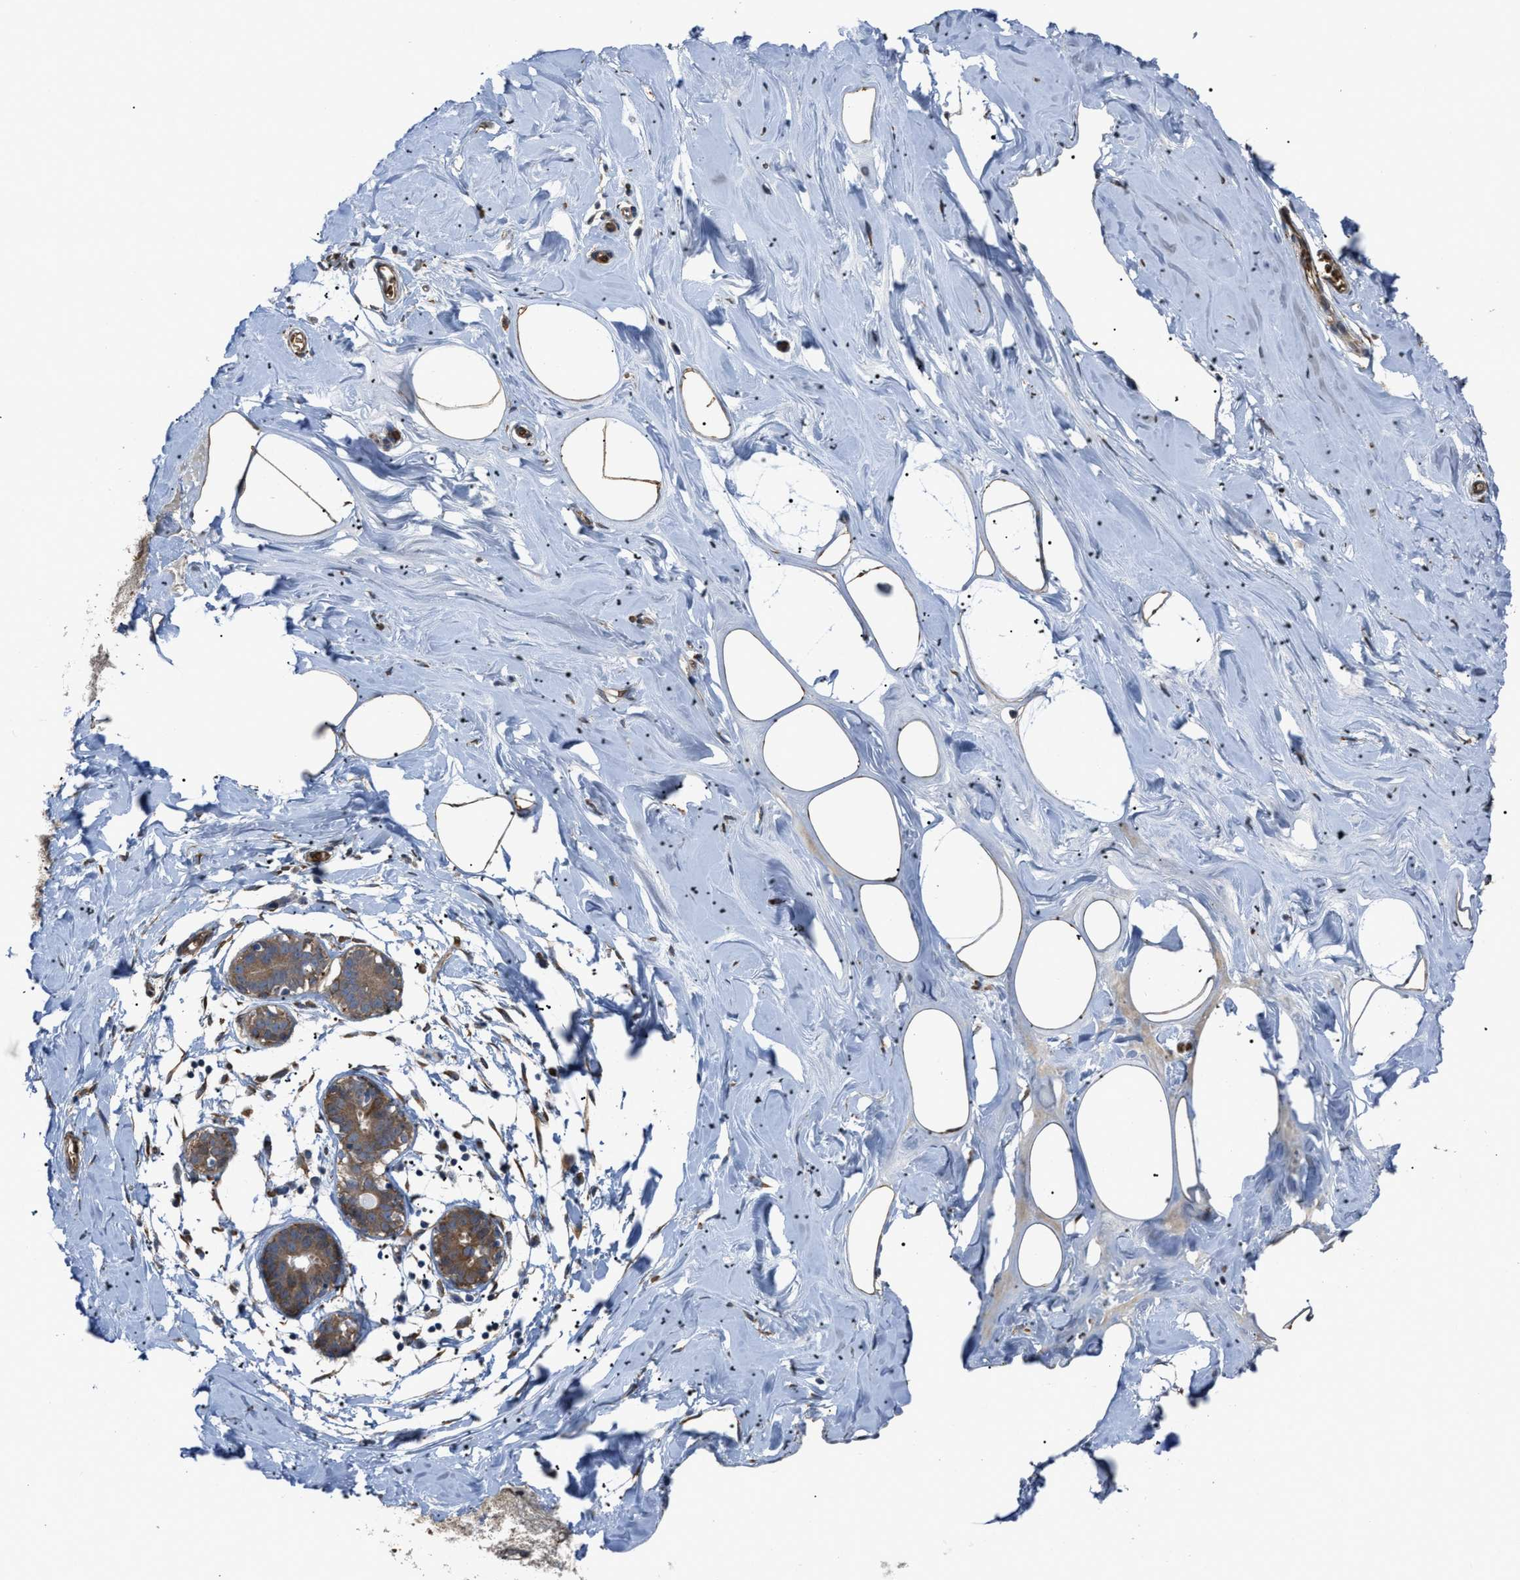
{"staining": {"intensity": "moderate", "quantity": ">75%", "location": "cytoplasmic/membranous"}, "tissue": "adipose tissue", "cell_type": "Adipocytes", "image_type": "normal", "snomed": [{"axis": "morphology", "description": "Normal tissue, NOS"}, {"axis": "morphology", "description": "Fibrosis, NOS"}, {"axis": "topography", "description": "Breast"}, {"axis": "topography", "description": "Adipose tissue"}], "caption": "IHC histopathology image of benign adipose tissue: adipose tissue stained using immunohistochemistry exhibits medium levels of moderate protein expression localized specifically in the cytoplasmic/membranous of adipocytes, appearing as a cytoplasmic/membranous brown color.", "gene": "SELENOM", "patient": {"sex": "female", "age": 39}}